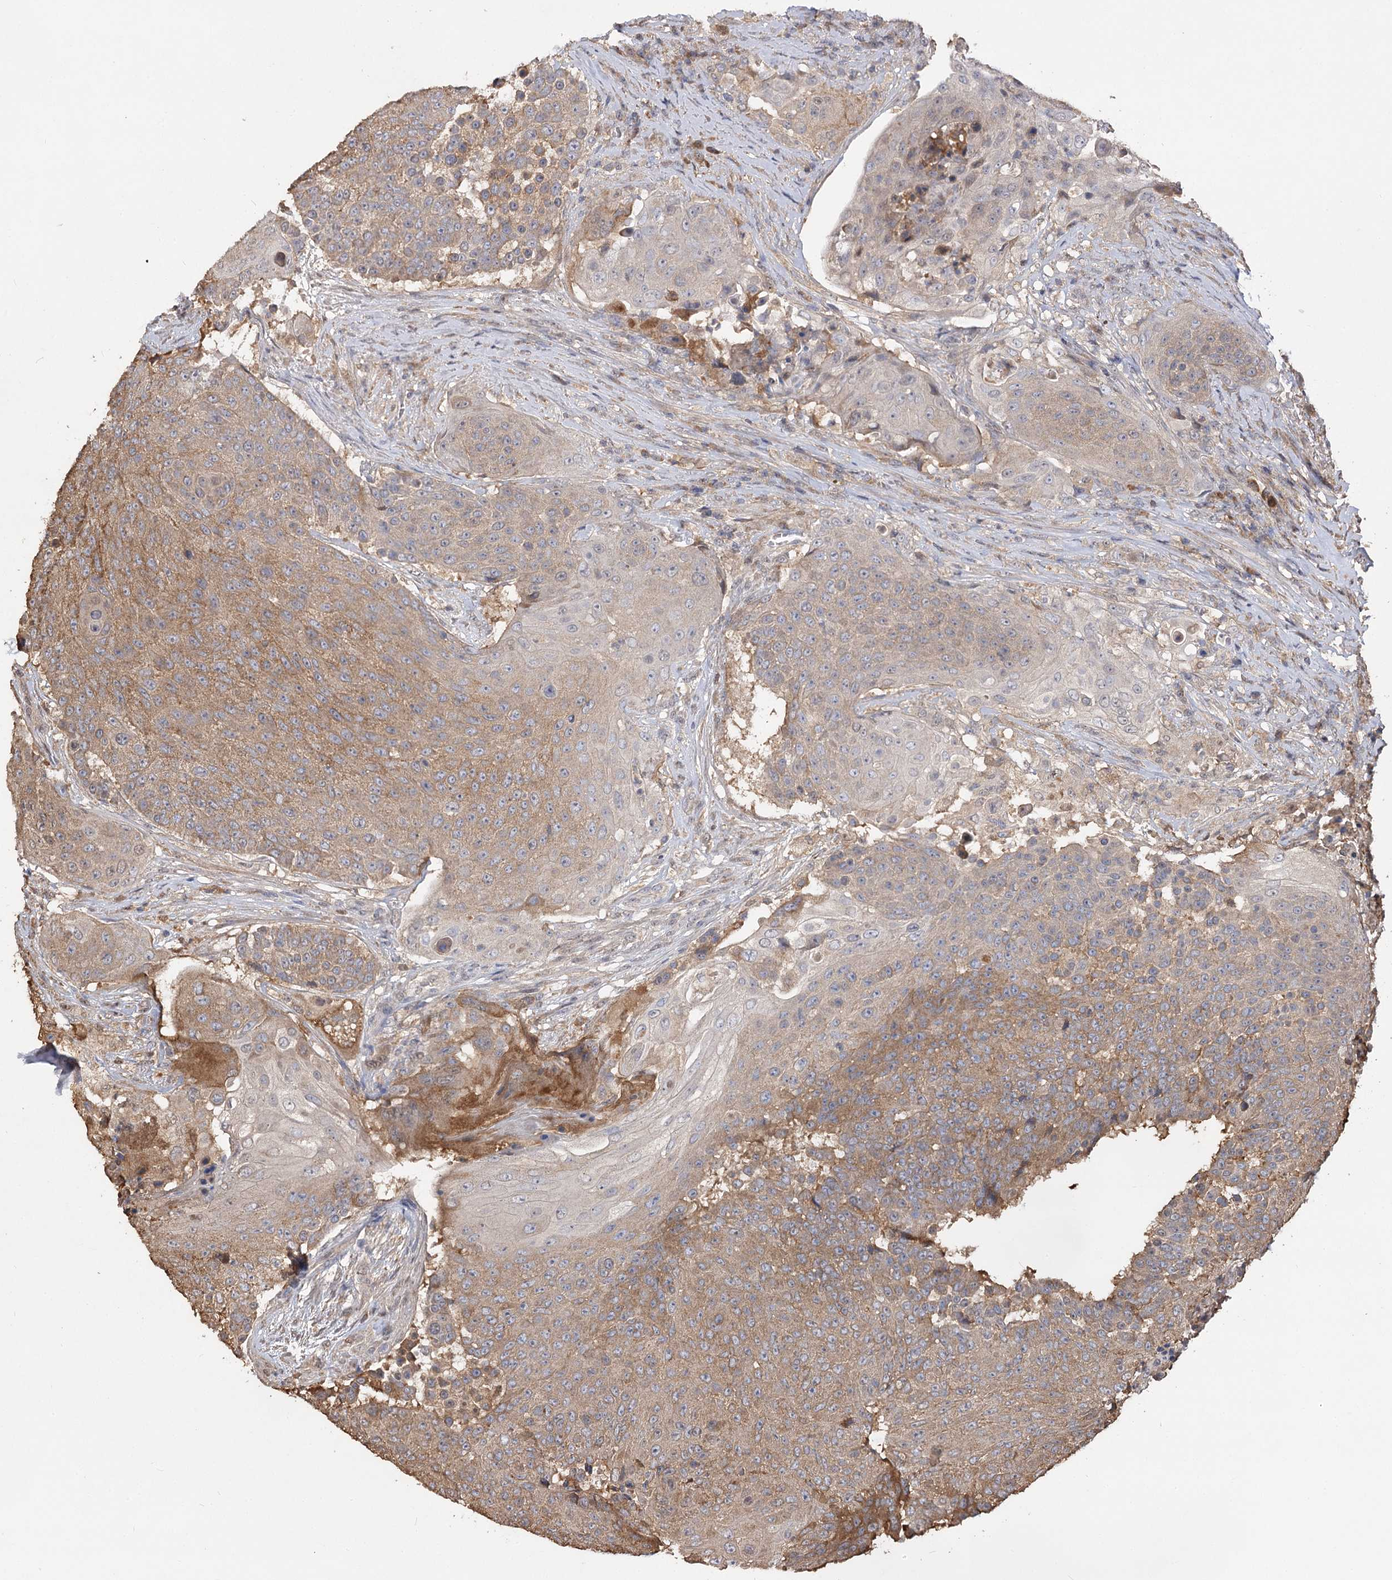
{"staining": {"intensity": "moderate", "quantity": ">75%", "location": "cytoplasmic/membranous"}, "tissue": "urothelial cancer", "cell_type": "Tumor cells", "image_type": "cancer", "snomed": [{"axis": "morphology", "description": "Urothelial carcinoma, High grade"}, {"axis": "topography", "description": "Urinary bladder"}], "caption": "The image shows immunohistochemical staining of urothelial cancer. There is moderate cytoplasmic/membranous staining is seen in about >75% of tumor cells. Using DAB (brown) and hematoxylin (blue) stains, captured at high magnification using brightfield microscopy.", "gene": "ARL13A", "patient": {"sex": "female", "age": 63}}